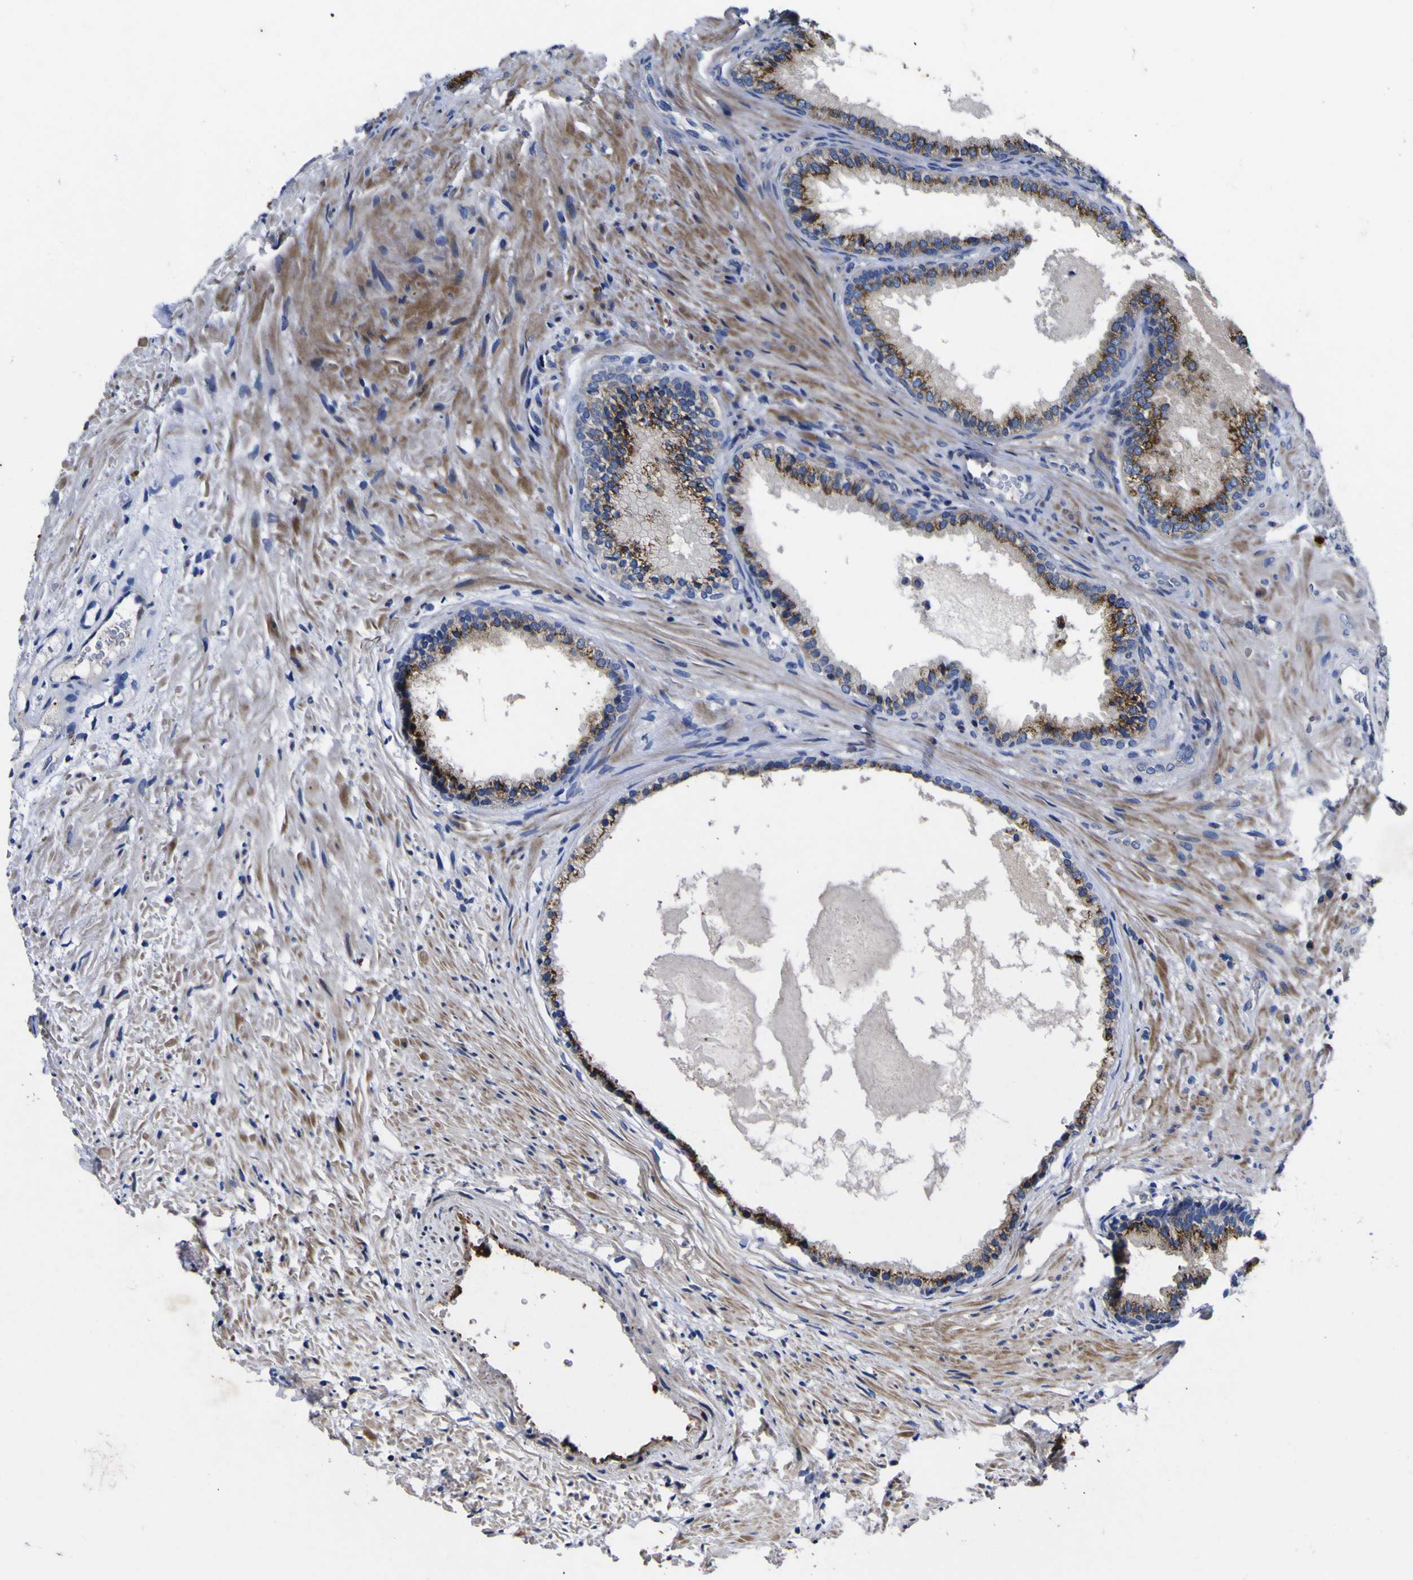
{"staining": {"intensity": "strong", "quantity": ">75%", "location": "cytoplasmic/membranous"}, "tissue": "prostate", "cell_type": "Glandular cells", "image_type": "normal", "snomed": [{"axis": "morphology", "description": "Normal tissue, NOS"}, {"axis": "topography", "description": "Prostate"}], "caption": "A high amount of strong cytoplasmic/membranous staining is identified in about >75% of glandular cells in unremarkable prostate. The staining was performed using DAB (3,3'-diaminobenzidine) to visualize the protein expression in brown, while the nuclei were stained in blue with hematoxylin (Magnification: 20x).", "gene": "COA1", "patient": {"sex": "male", "age": 76}}